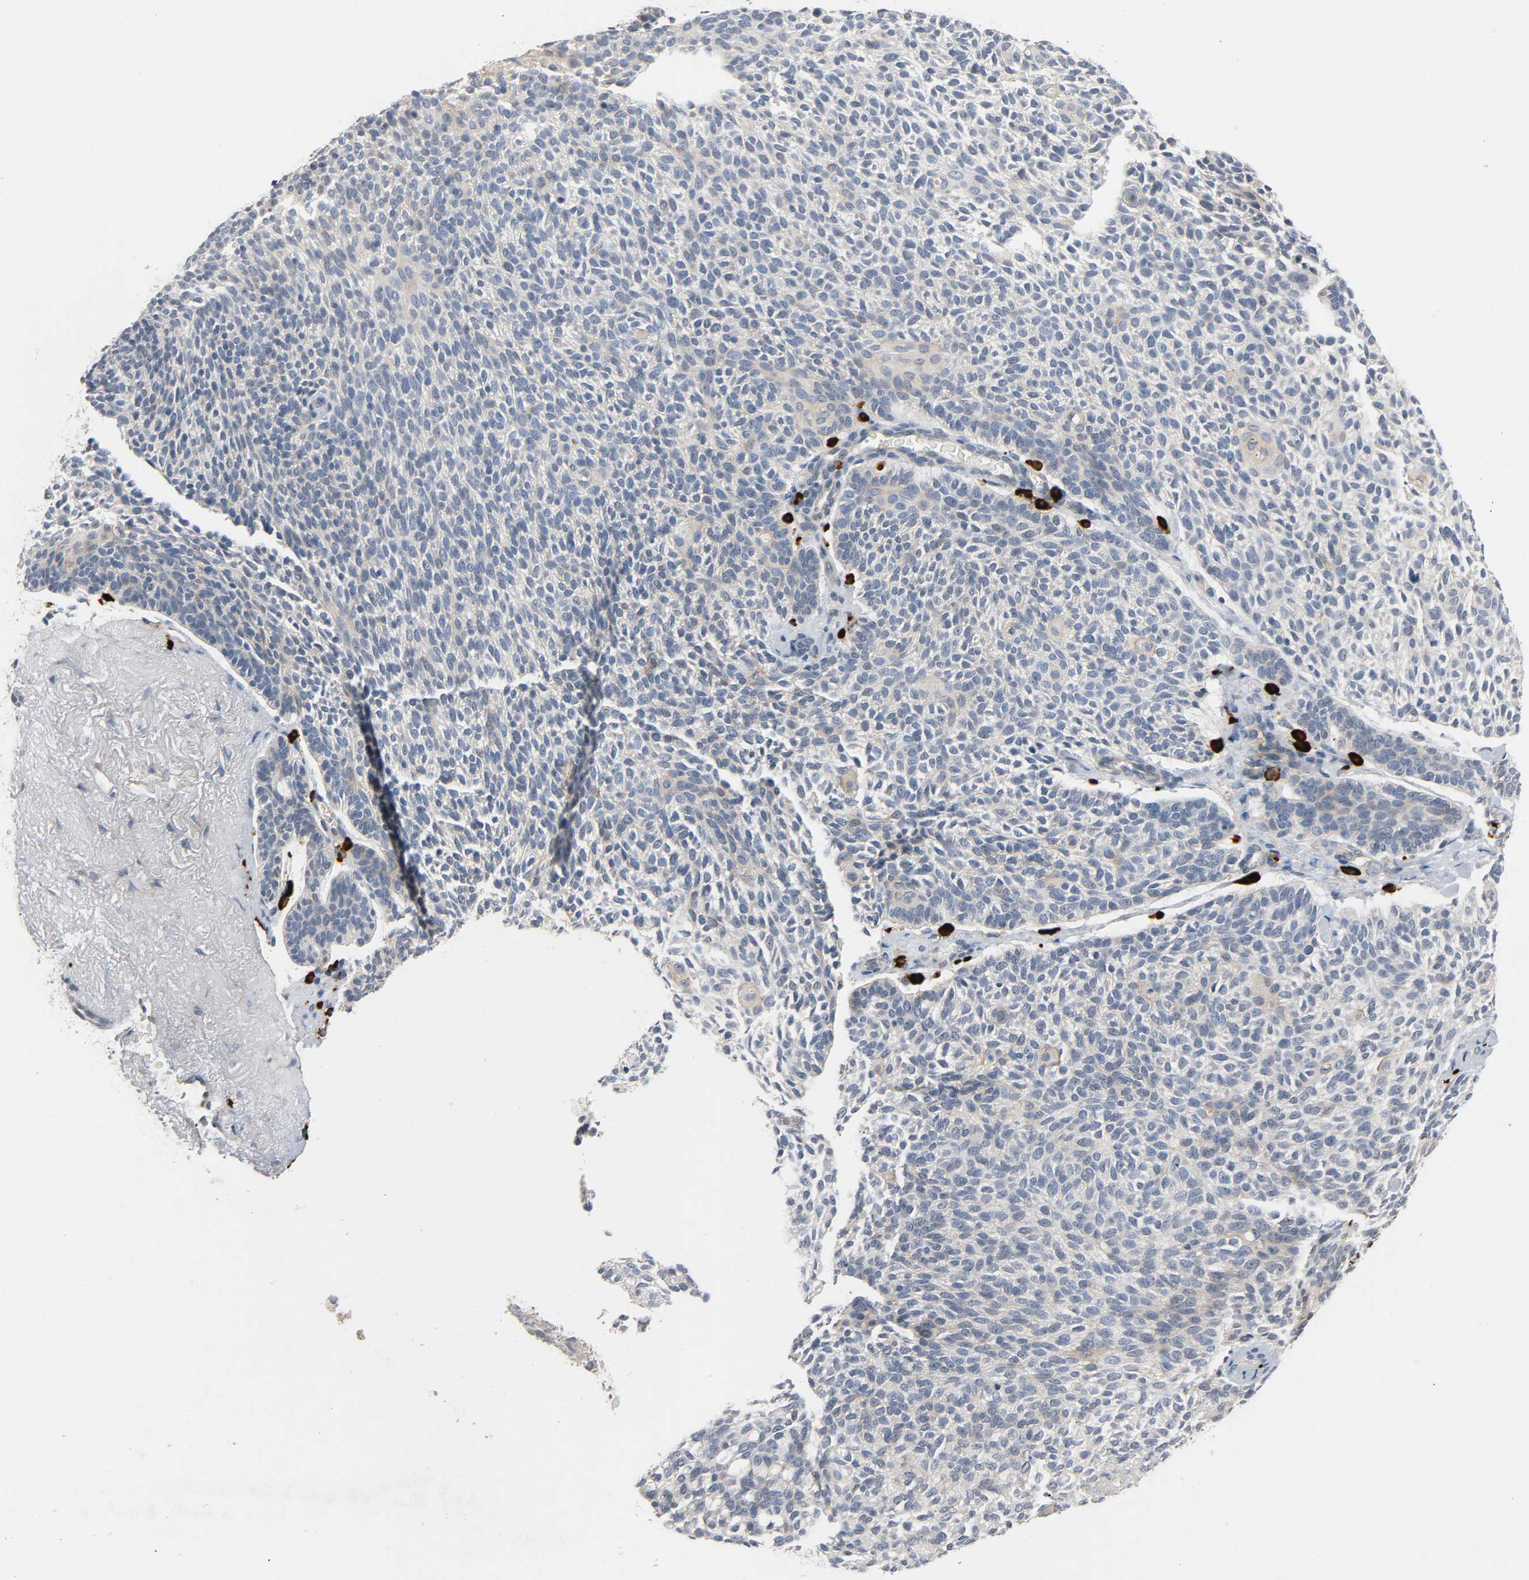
{"staining": {"intensity": "weak", "quantity": "<25%", "location": "cytoplasmic/membranous"}, "tissue": "skin cancer", "cell_type": "Tumor cells", "image_type": "cancer", "snomed": [{"axis": "morphology", "description": "Normal tissue, NOS"}, {"axis": "morphology", "description": "Basal cell carcinoma"}, {"axis": "topography", "description": "Skin"}], "caption": "Skin basal cell carcinoma stained for a protein using immunohistochemistry displays no expression tumor cells.", "gene": "LIMCH1", "patient": {"sex": "female", "age": 70}}